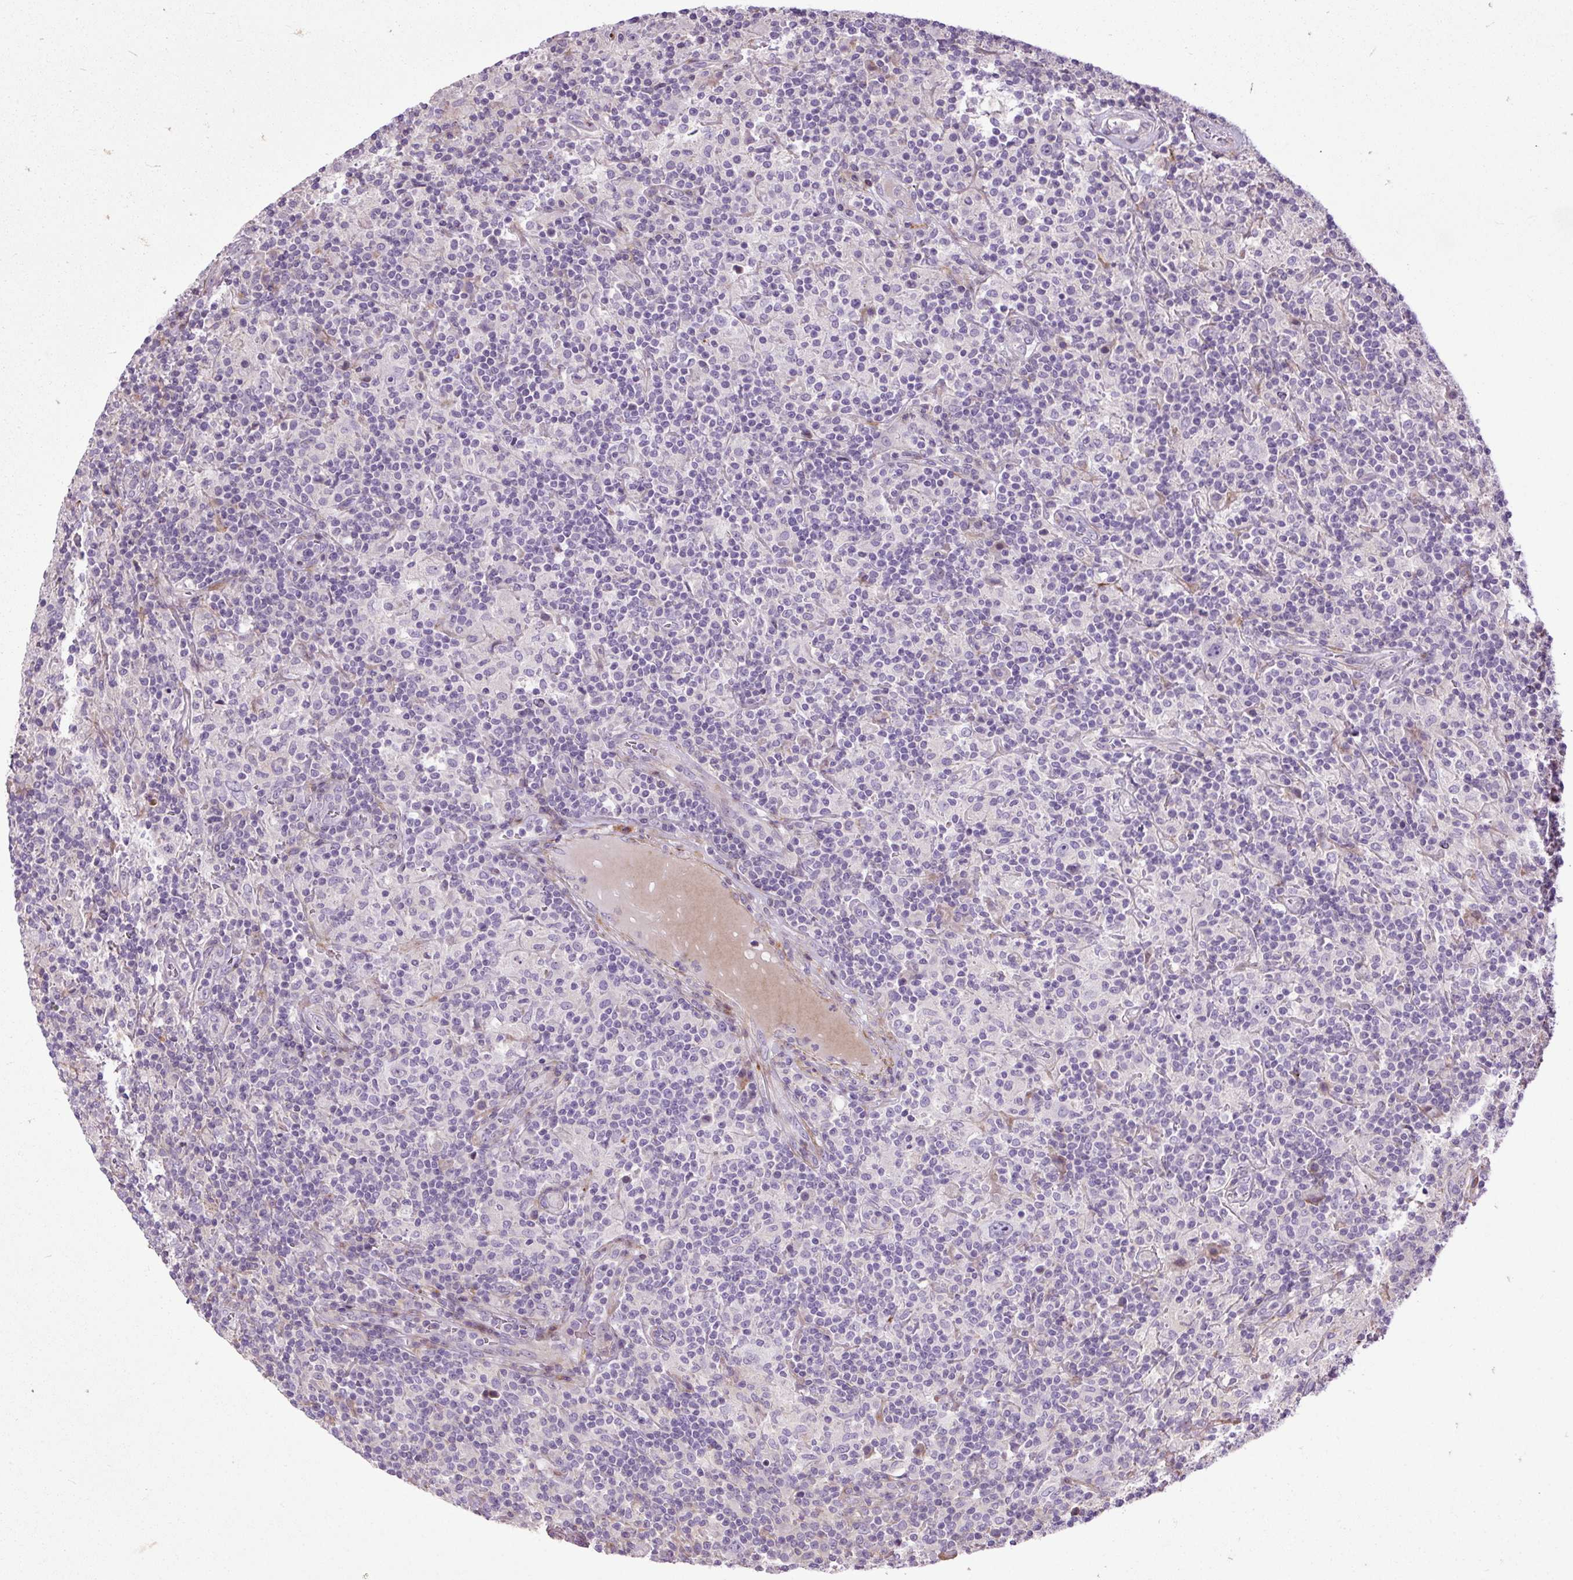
{"staining": {"intensity": "negative", "quantity": "none", "location": "none"}, "tissue": "lymphoma", "cell_type": "Tumor cells", "image_type": "cancer", "snomed": [{"axis": "morphology", "description": "Hodgkin's disease, NOS"}, {"axis": "topography", "description": "Lymph node"}], "caption": "DAB immunohistochemical staining of human Hodgkin's disease displays no significant expression in tumor cells.", "gene": "ZNF197", "patient": {"sex": "male", "age": 70}}